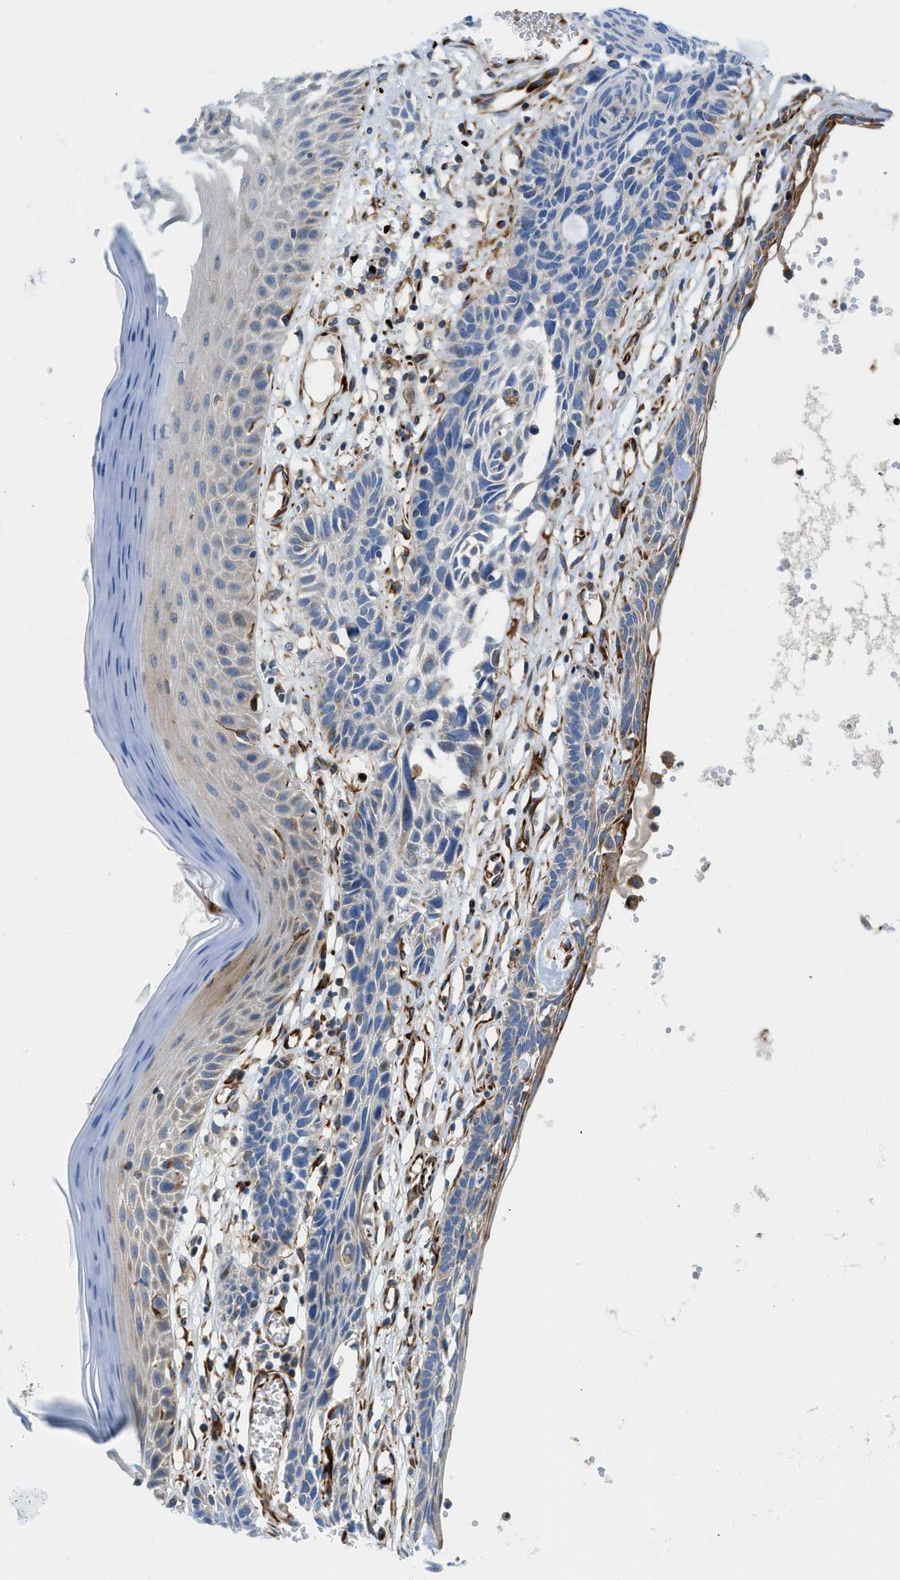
{"staining": {"intensity": "negative", "quantity": "none", "location": "none"}, "tissue": "skin cancer", "cell_type": "Tumor cells", "image_type": "cancer", "snomed": [{"axis": "morphology", "description": "Basal cell carcinoma"}, {"axis": "topography", "description": "Skin"}], "caption": "The histopathology image demonstrates no staining of tumor cells in skin cancer.", "gene": "ZNF831", "patient": {"sex": "male", "age": 67}}